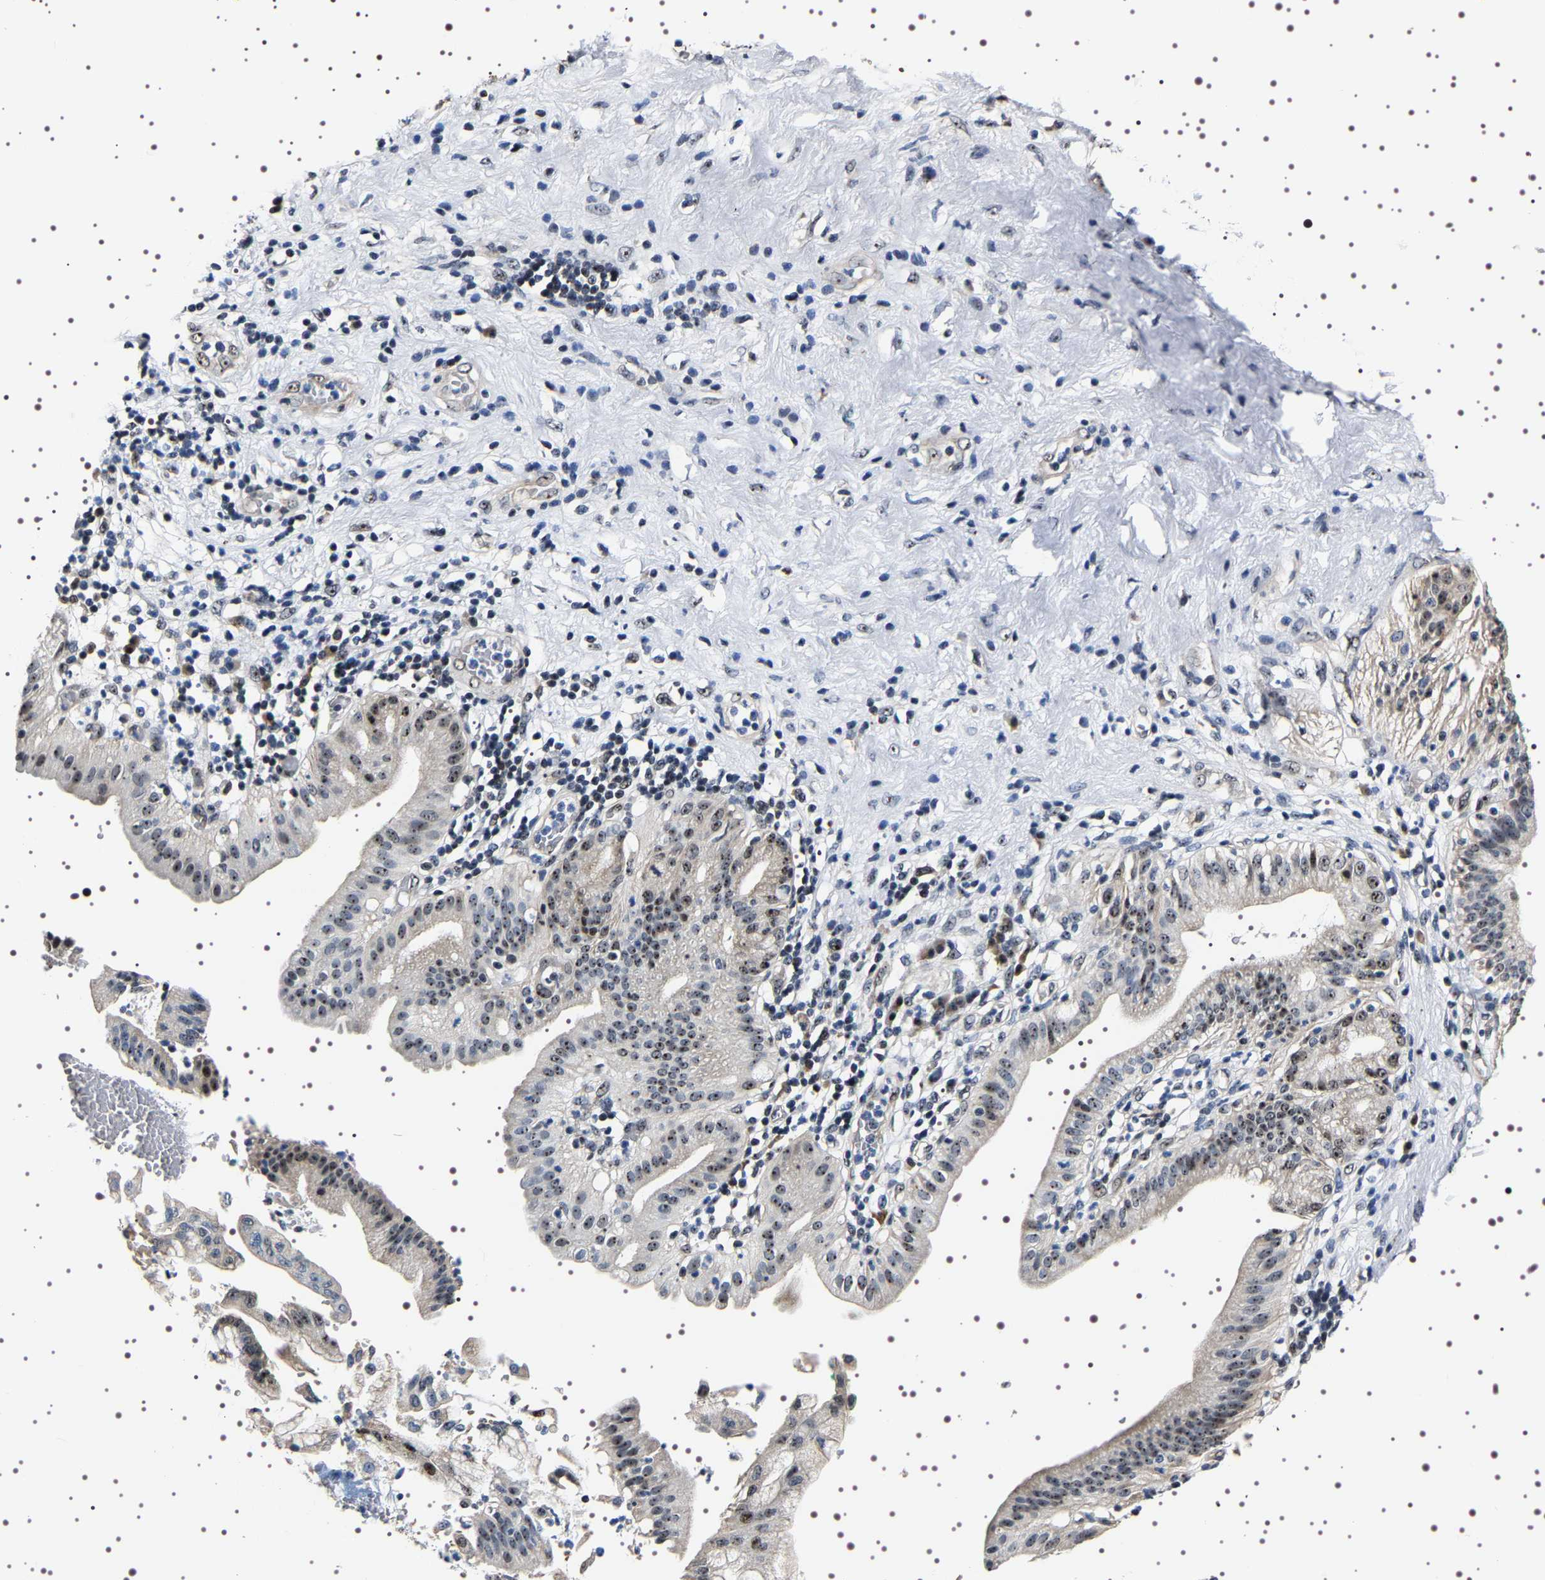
{"staining": {"intensity": "moderate", "quantity": "25%-75%", "location": "nuclear"}, "tissue": "pancreatic cancer", "cell_type": "Tumor cells", "image_type": "cancer", "snomed": [{"axis": "morphology", "description": "Adenocarcinoma, NOS"}, {"axis": "morphology", "description": "Adenocarcinoma, metastatic, NOS"}, {"axis": "topography", "description": "Lymph node"}, {"axis": "topography", "description": "Pancreas"}, {"axis": "topography", "description": "Duodenum"}], "caption": "Immunohistochemistry (DAB) staining of pancreatic cancer (metastatic adenocarcinoma) exhibits moderate nuclear protein expression in approximately 25%-75% of tumor cells.", "gene": "GNL3", "patient": {"sex": "female", "age": 64}}